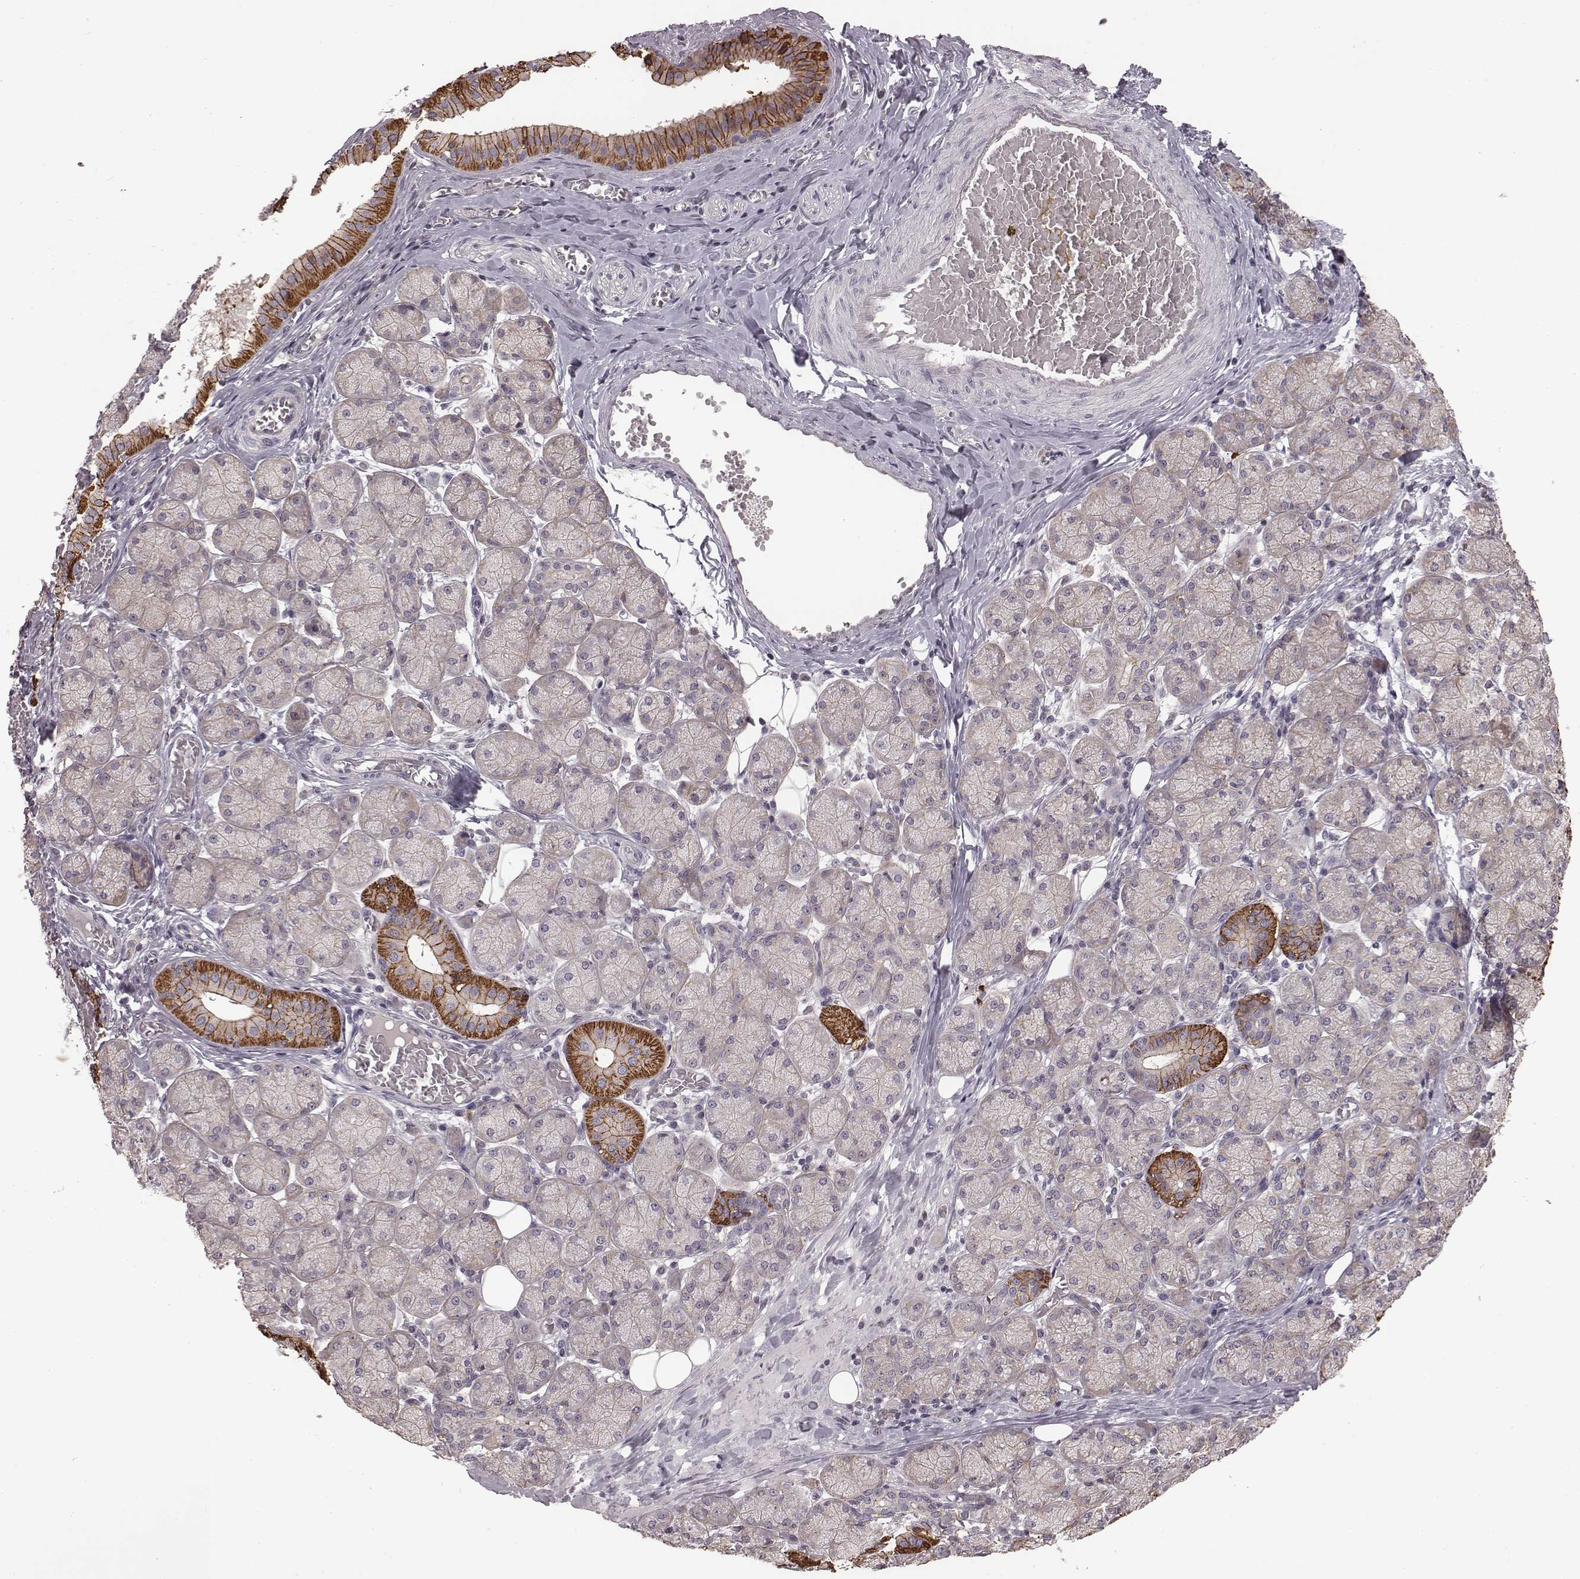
{"staining": {"intensity": "strong", "quantity": "<25%", "location": "cytoplasmic/membranous"}, "tissue": "salivary gland", "cell_type": "Glandular cells", "image_type": "normal", "snomed": [{"axis": "morphology", "description": "Normal tissue, NOS"}, {"axis": "topography", "description": "Salivary gland"}, {"axis": "topography", "description": "Peripheral nerve tissue"}], "caption": "Immunohistochemistry (IHC) histopathology image of normal salivary gland: salivary gland stained using IHC demonstrates medium levels of strong protein expression localized specifically in the cytoplasmic/membranous of glandular cells, appearing as a cytoplasmic/membranous brown color.", "gene": "BICDL1", "patient": {"sex": "female", "age": 24}}